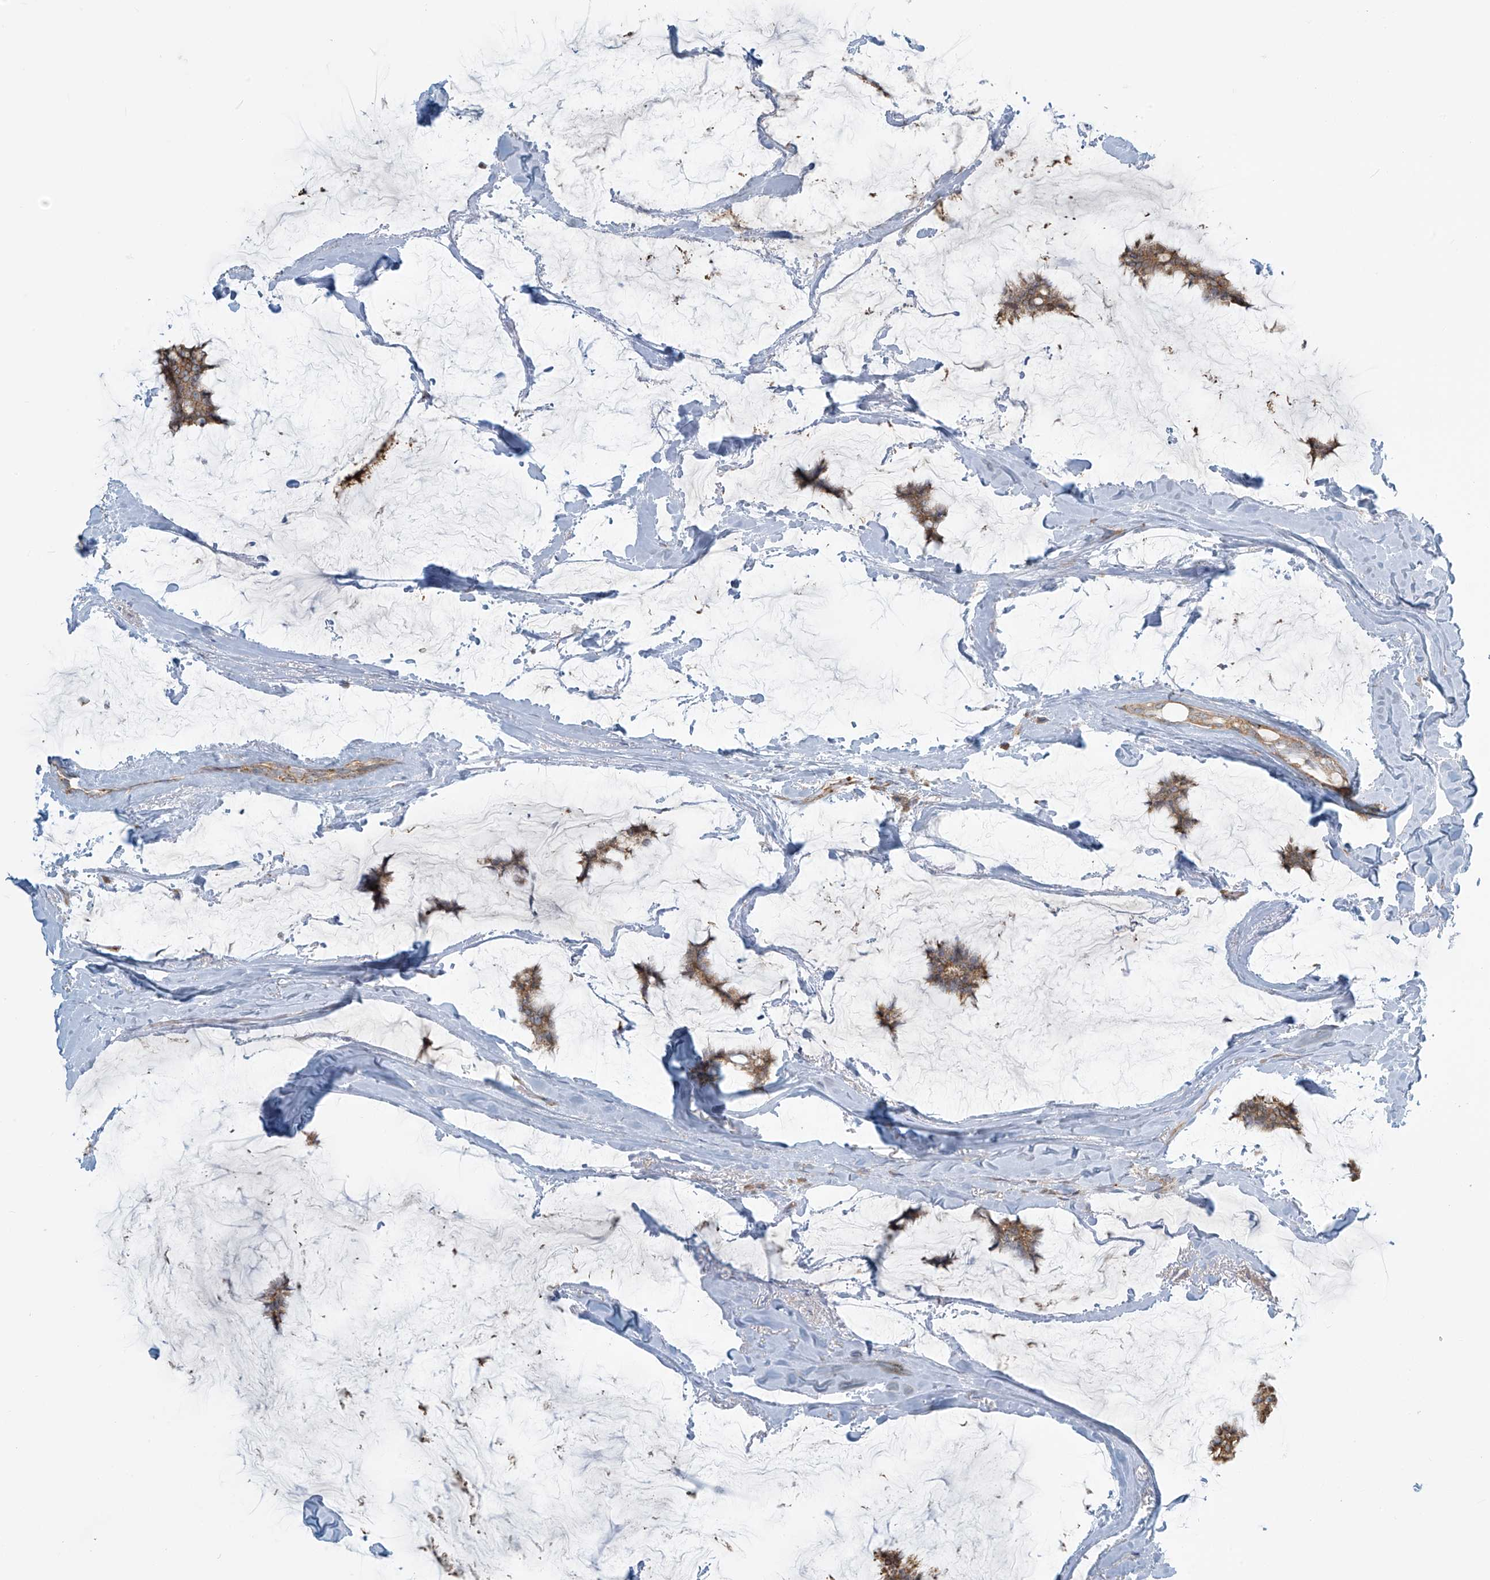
{"staining": {"intensity": "moderate", "quantity": ">75%", "location": "cytoplasmic/membranous"}, "tissue": "breast cancer", "cell_type": "Tumor cells", "image_type": "cancer", "snomed": [{"axis": "morphology", "description": "Duct carcinoma"}, {"axis": "topography", "description": "Breast"}], "caption": "Immunohistochemistry (IHC) image of neoplastic tissue: breast cancer (invasive ductal carcinoma) stained using immunohistochemistry (IHC) displays medium levels of moderate protein expression localized specifically in the cytoplasmic/membranous of tumor cells, appearing as a cytoplasmic/membranous brown color.", "gene": "LZTS3", "patient": {"sex": "female", "age": 93}}